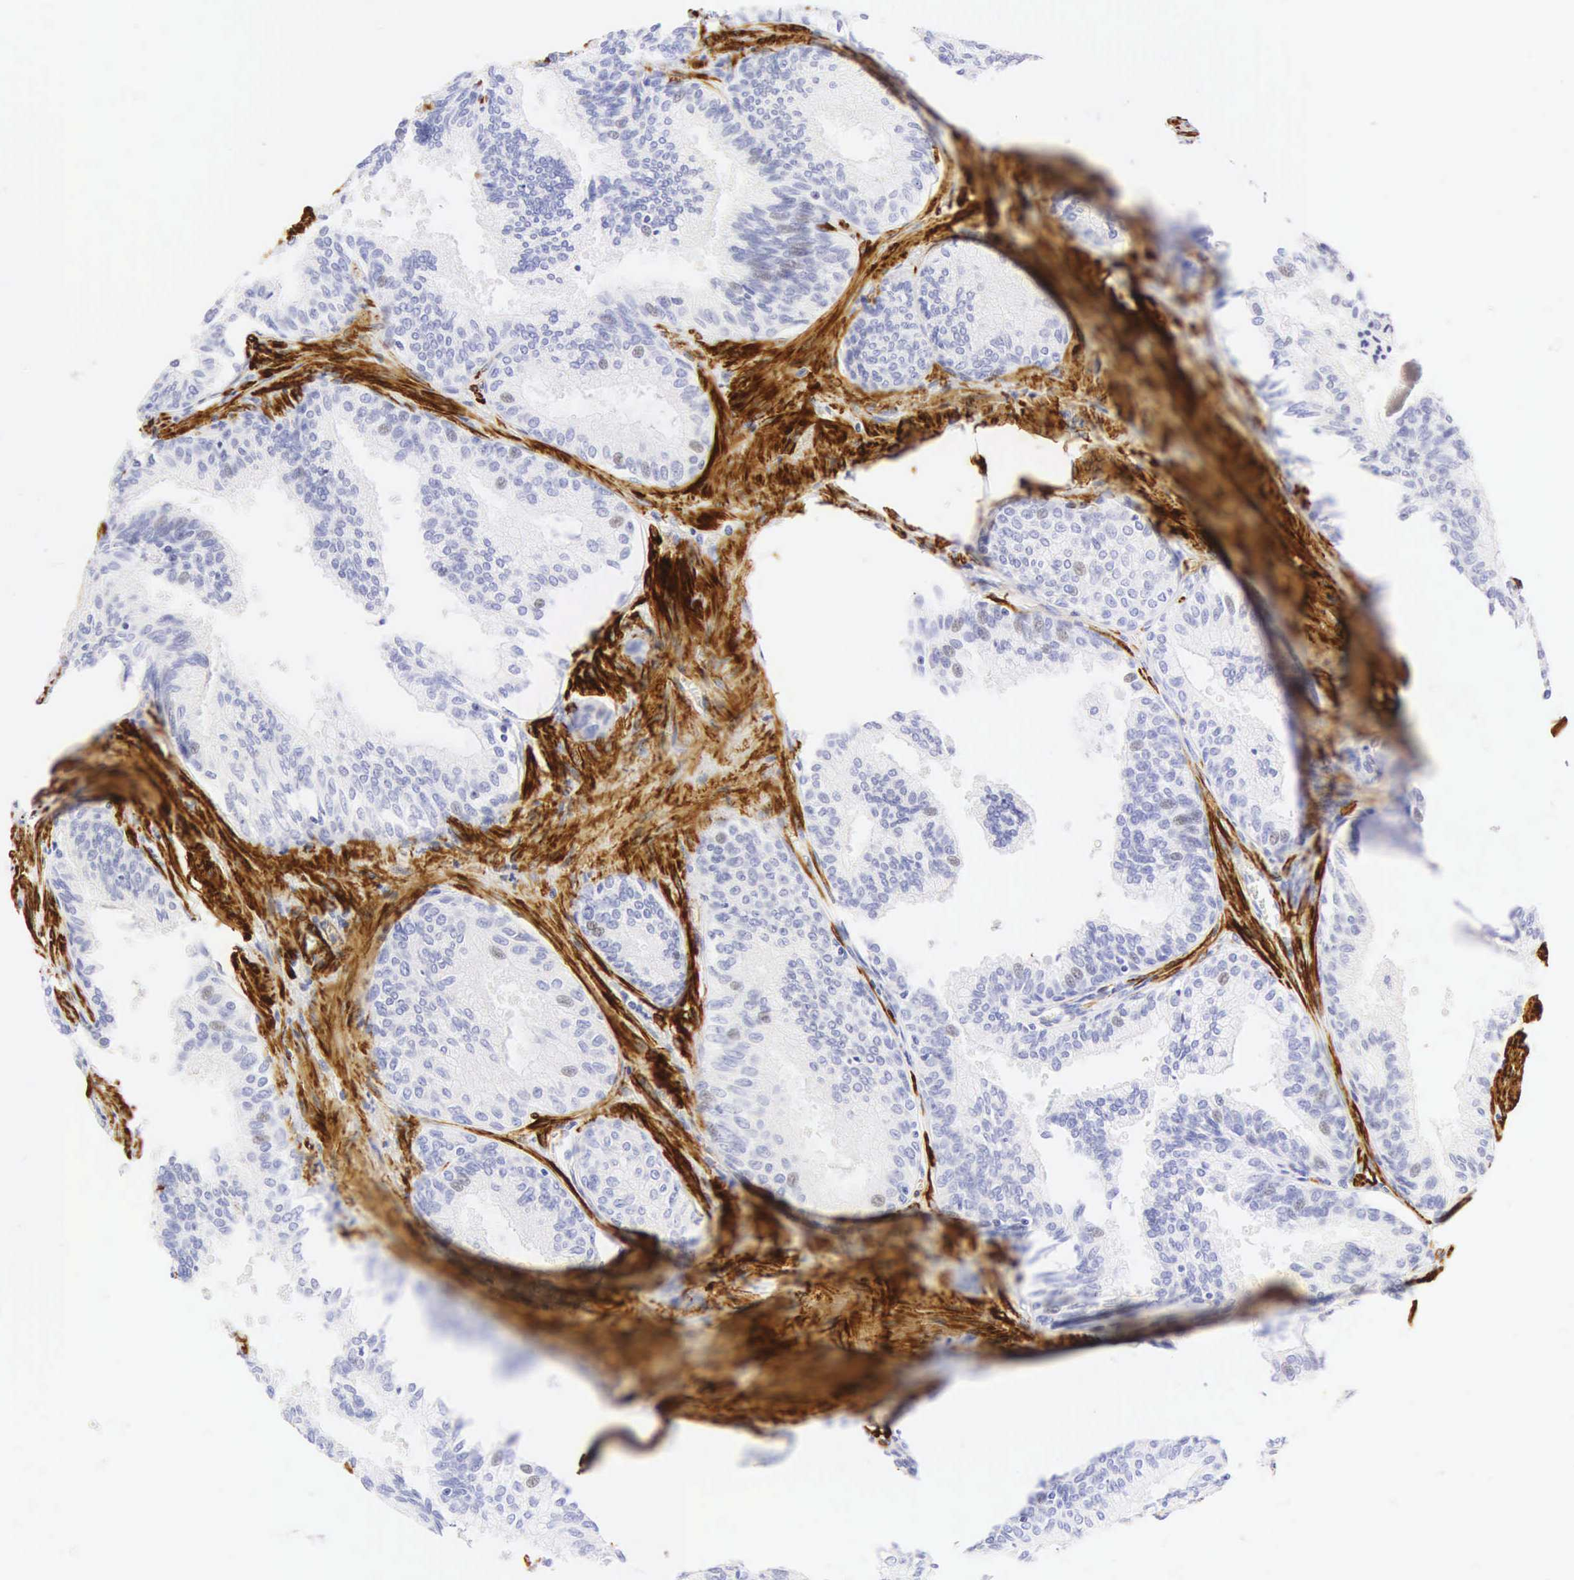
{"staining": {"intensity": "negative", "quantity": "none", "location": "none"}, "tissue": "prostate", "cell_type": "Glandular cells", "image_type": "normal", "snomed": [{"axis": "morphology", "description": "Normal tissue, NOS"}, {"axis": "topography", "description": "Prostate"}], "caption": "This micrograph is of unremarkable prostate stained with IHC to label a protein in brown with the nuclei are counter-stained blue. There is no expression in glandular cells. (DAB (3,3'-diaminobenzidine) immunohistochemistry (IHC), high magnification).", "gene": "CALD1", "patient": {"sex": "male", "age": 68}}